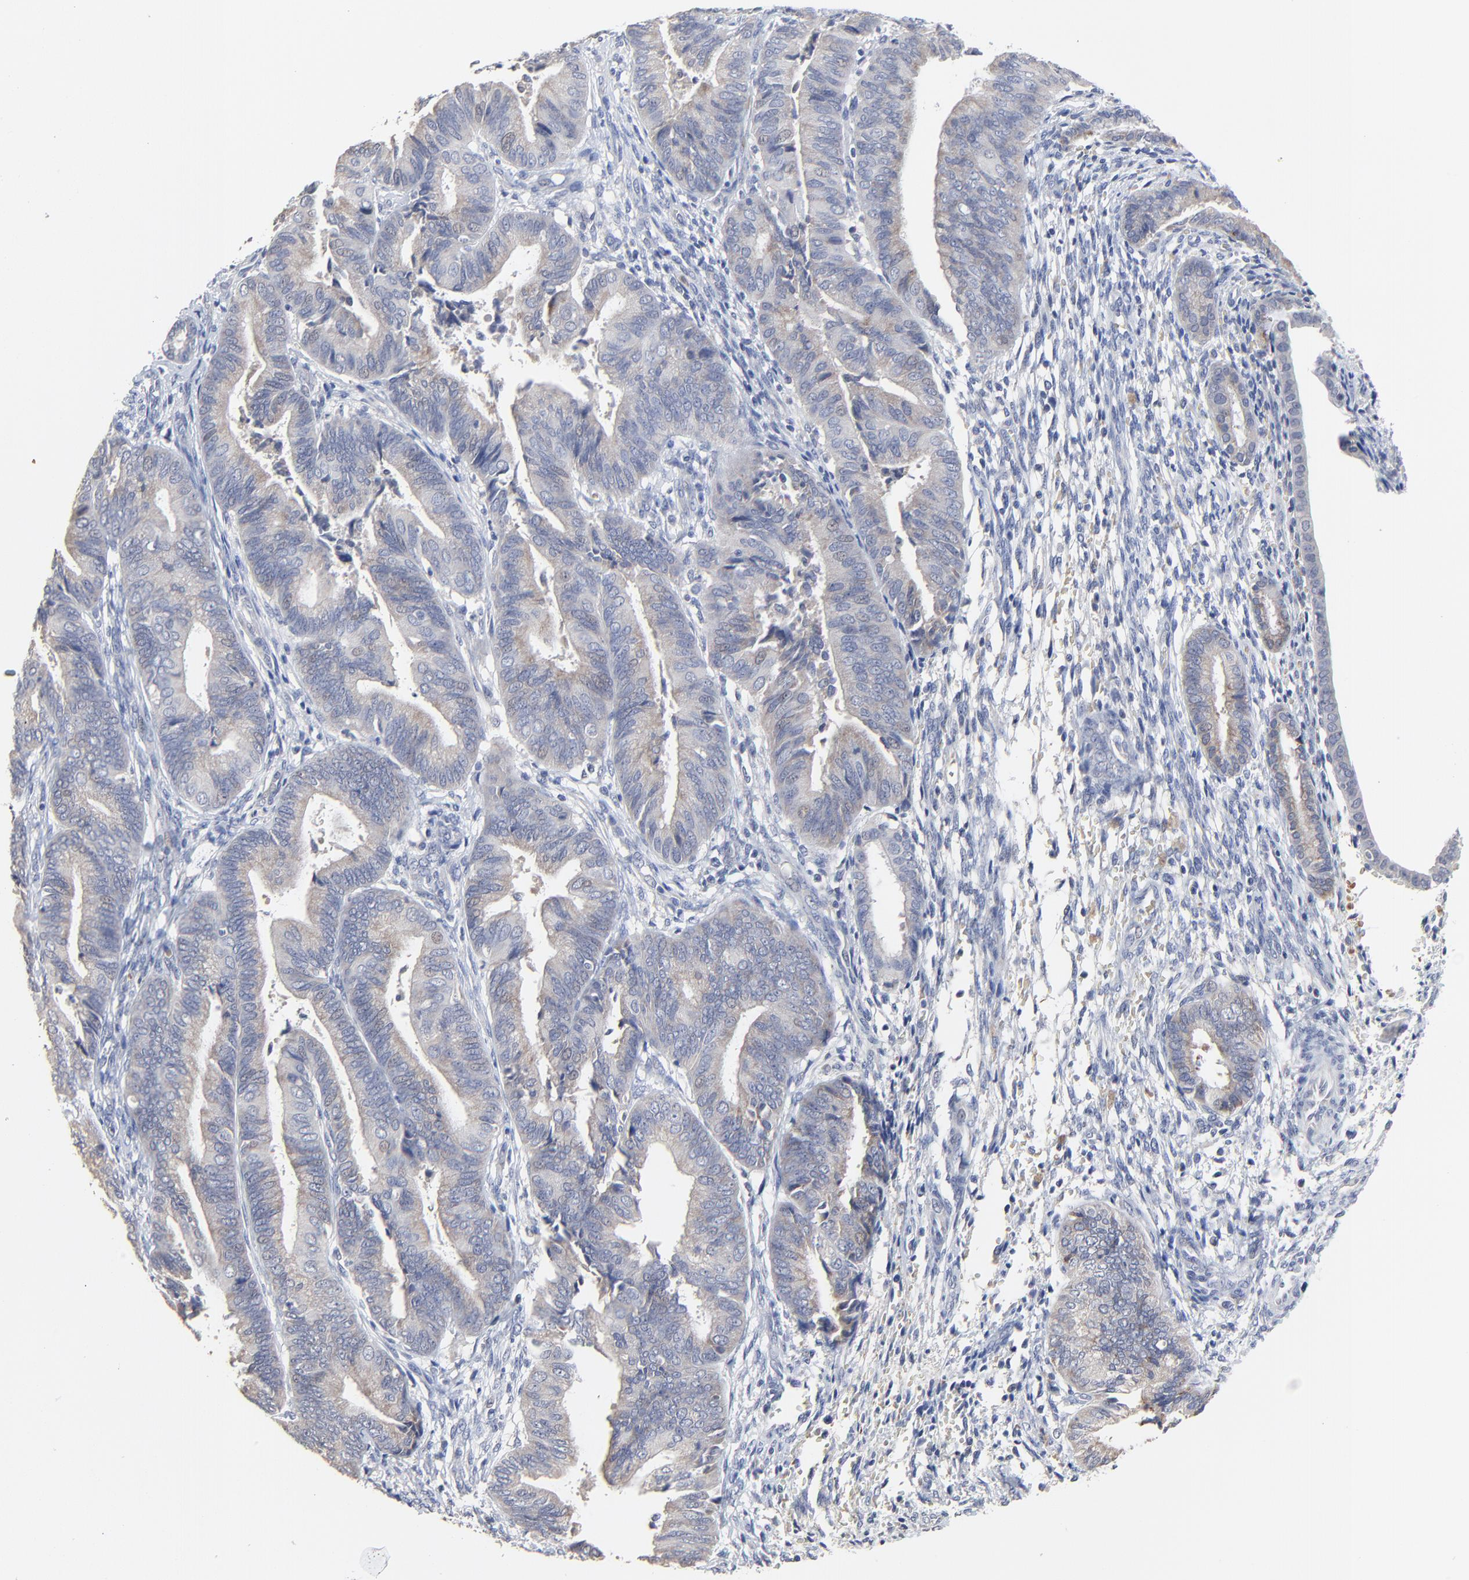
{"staining": {"intensity": "weak", "quantity": ">75%", "location": "cytoplasmic/membranous"}, "tissue": "endometrial cancer", "cell_type": "Tumor cells", "image_type": "cancer", "snomed": [{"axis": "morphology", "description": "Adenocarcinoma, NOS"}, {"axis": "topography", "description": "Endometrium"}], "caption": "This is a photomicrograph of IHC staining of endometrial adenocarcinoma, which shows weak expression in the cytoplasmic/membranous of tumor cells.", "gene": "FANCB", "patient": {"sex": "female", "age": 63}}